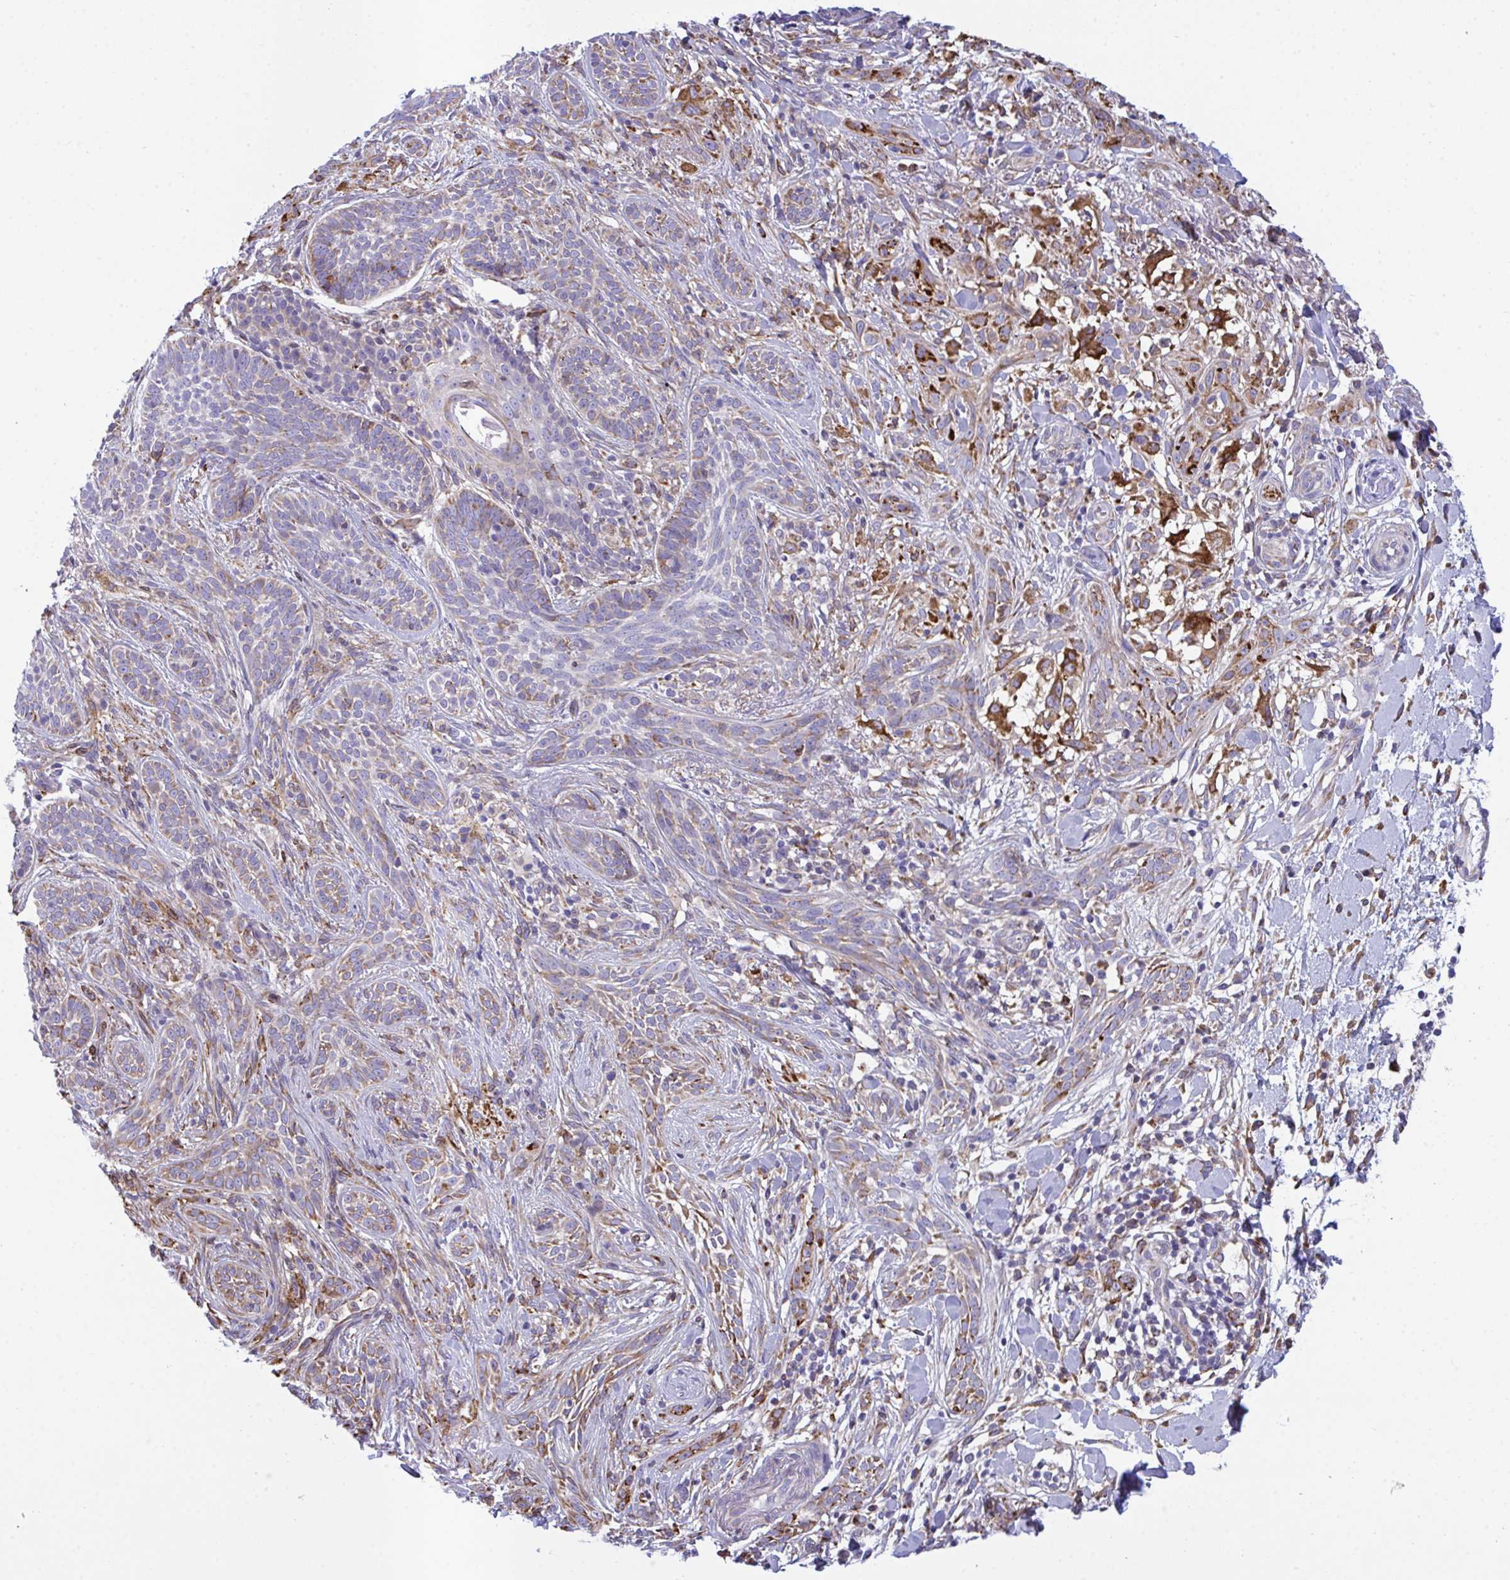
{"staining": {"intensity": "moderate", "quantity": "25%-75%", "location": "cytoplasmic/membranous"}, "tissue": "skin cancer", "cell_type": "Tumor cells", "image_type": "cancer", "snomed": [{"axis": "morphology", "description": "Basal cell carcinoma"}, {"axis": "topography", "description": "Skin"}], "caption": "An image showing moderate cytoplasmic/membranous expression in approximately 25%-75% of tumor cells in basal cell carcinoma (skin), as visualized by brown immunohistochemical staining.", "gene": "PEAK3", "patient": {"sex": "male", "age": 75}}